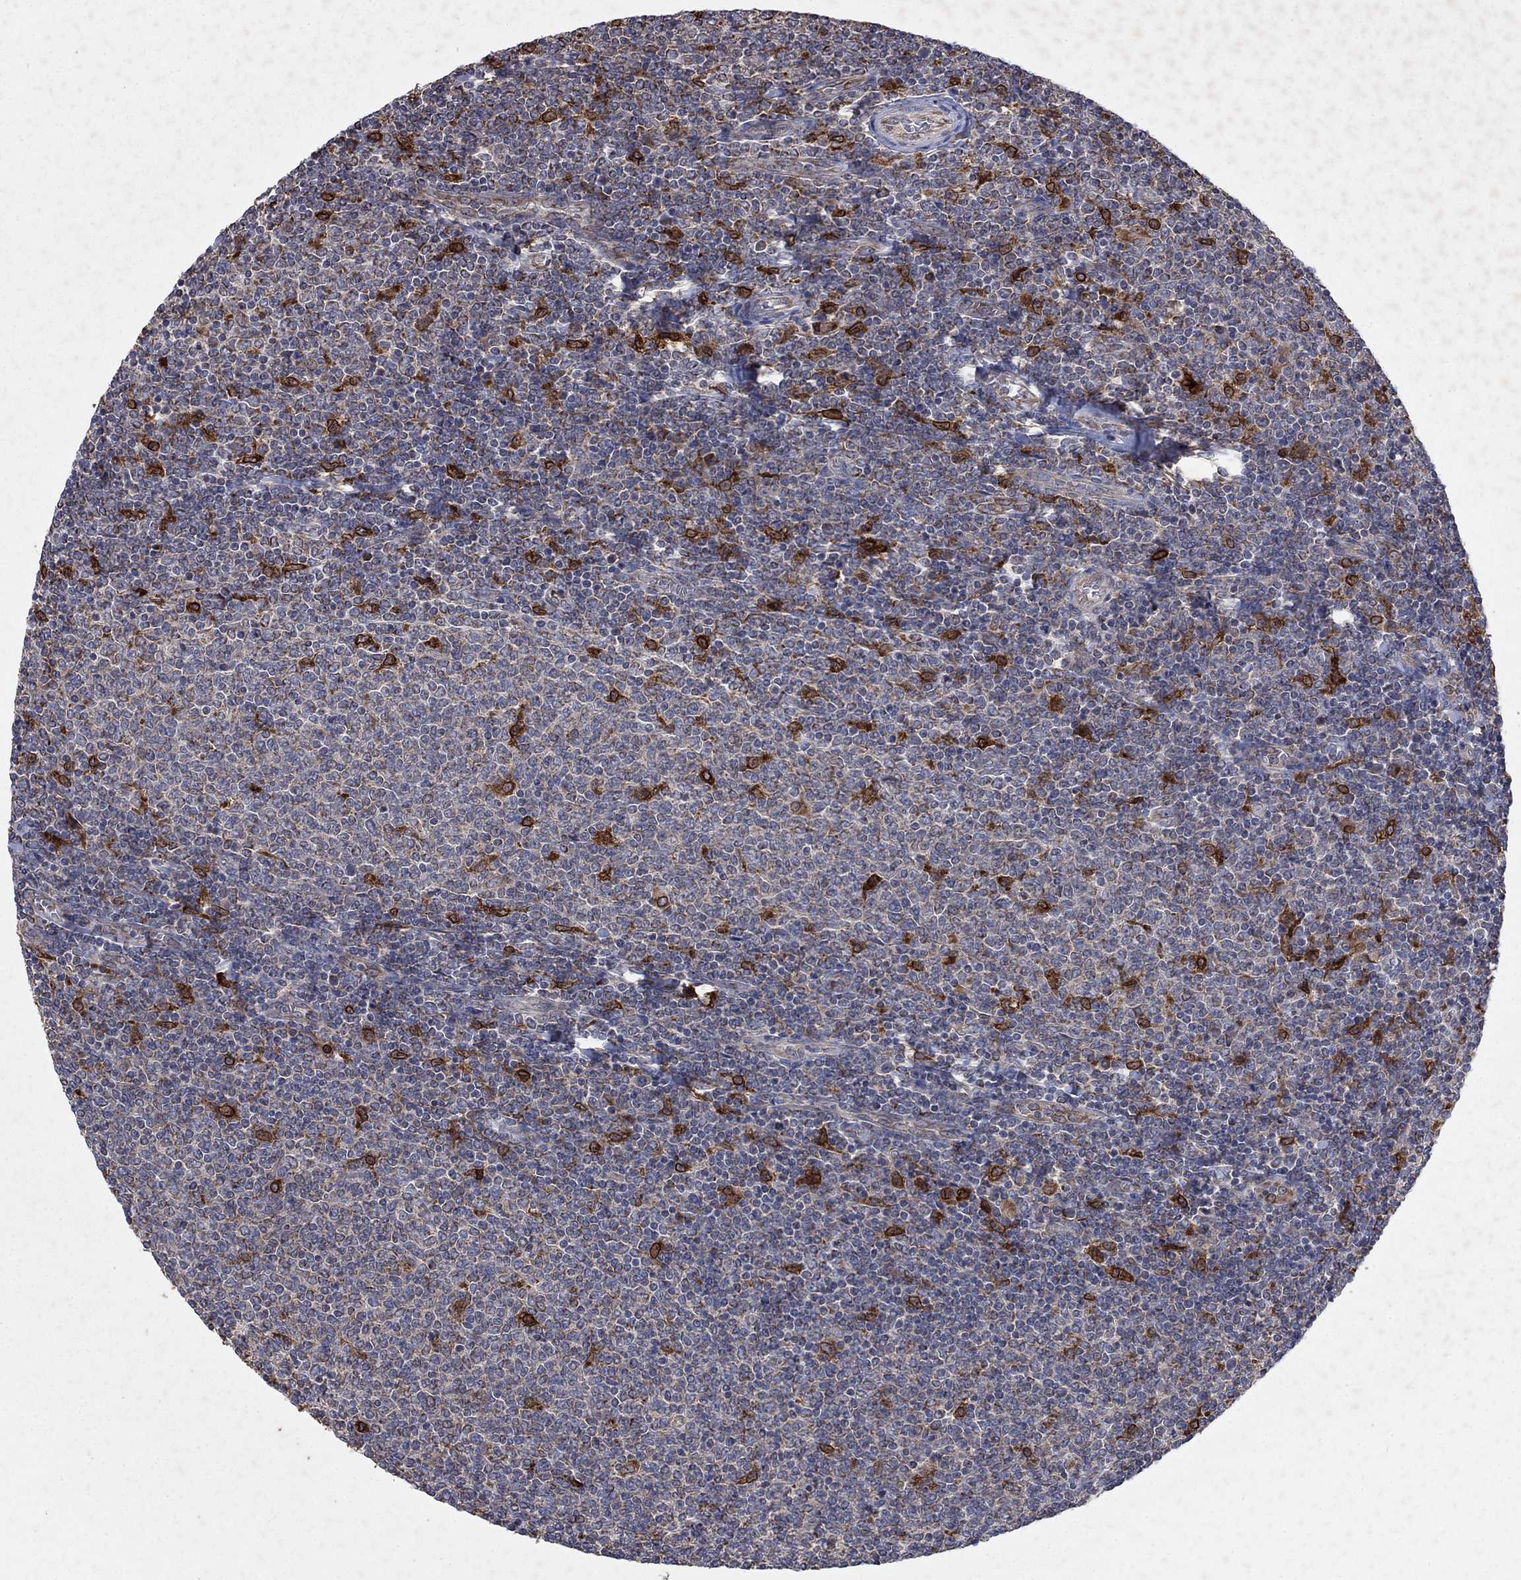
{"staining": {"intensity": "negative", "quantity": "none", "location": "none"}, "tissue": "lymphoma", "cell_type": "Tumor cells", "image_type": "cancer", "snomed": [{"axis": "morphology", "description": "Malignant lymphoma, non-Hodgkin's type, Low grade"}, {"axis": "topography", "description": "Lymph node"}], "caption": "Immunohistochemistry (IHC) of lymphoma displays no staining in tumor cells. (DAB immunohistochemistry (IHC), high magnification).", "gene": "NCEH1", "patient": {"sex": "male", "age": 52}}